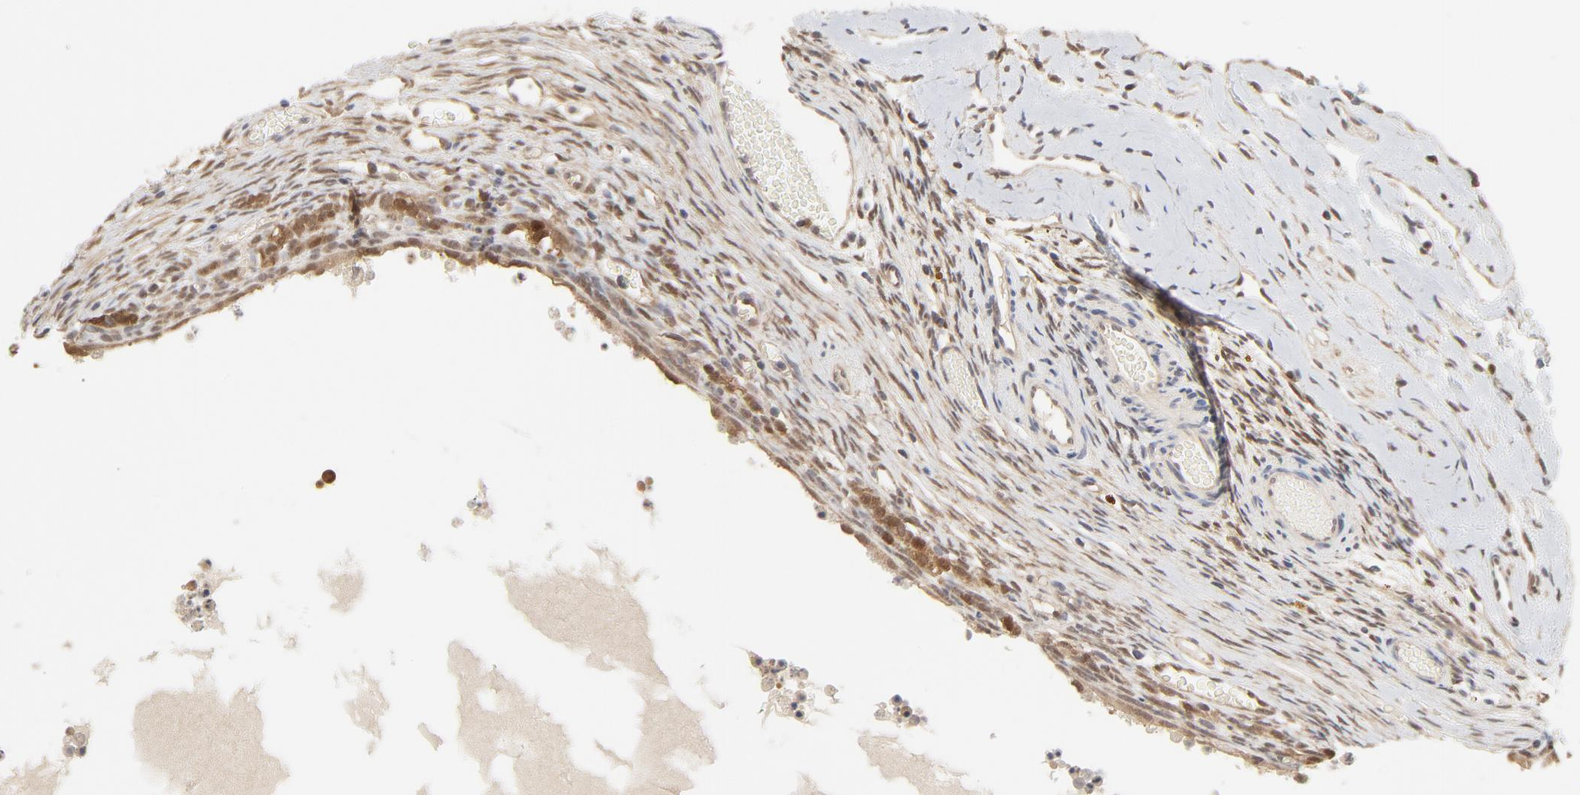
{"staining": {"intensity": "weak", "quantity": ">75%", "location": "cytoplasmic/membranous,nuclear"}, "tissue": "ovary", "cell_type": "Follicle cells", "image_type": "normal", "snomed": [{"axis": "morphology", "description": "Normal tissue, NOS"}, {"axis": "topography", "description": "Ovary"}], "caption": "Ovary stained with immunohistochemistry shows weak cytoplasmic/membranous,nuclear staining in about >75% of follicle cells.", "gene": "NEDD8", "patient": {"sex": "female", "age": 35}}